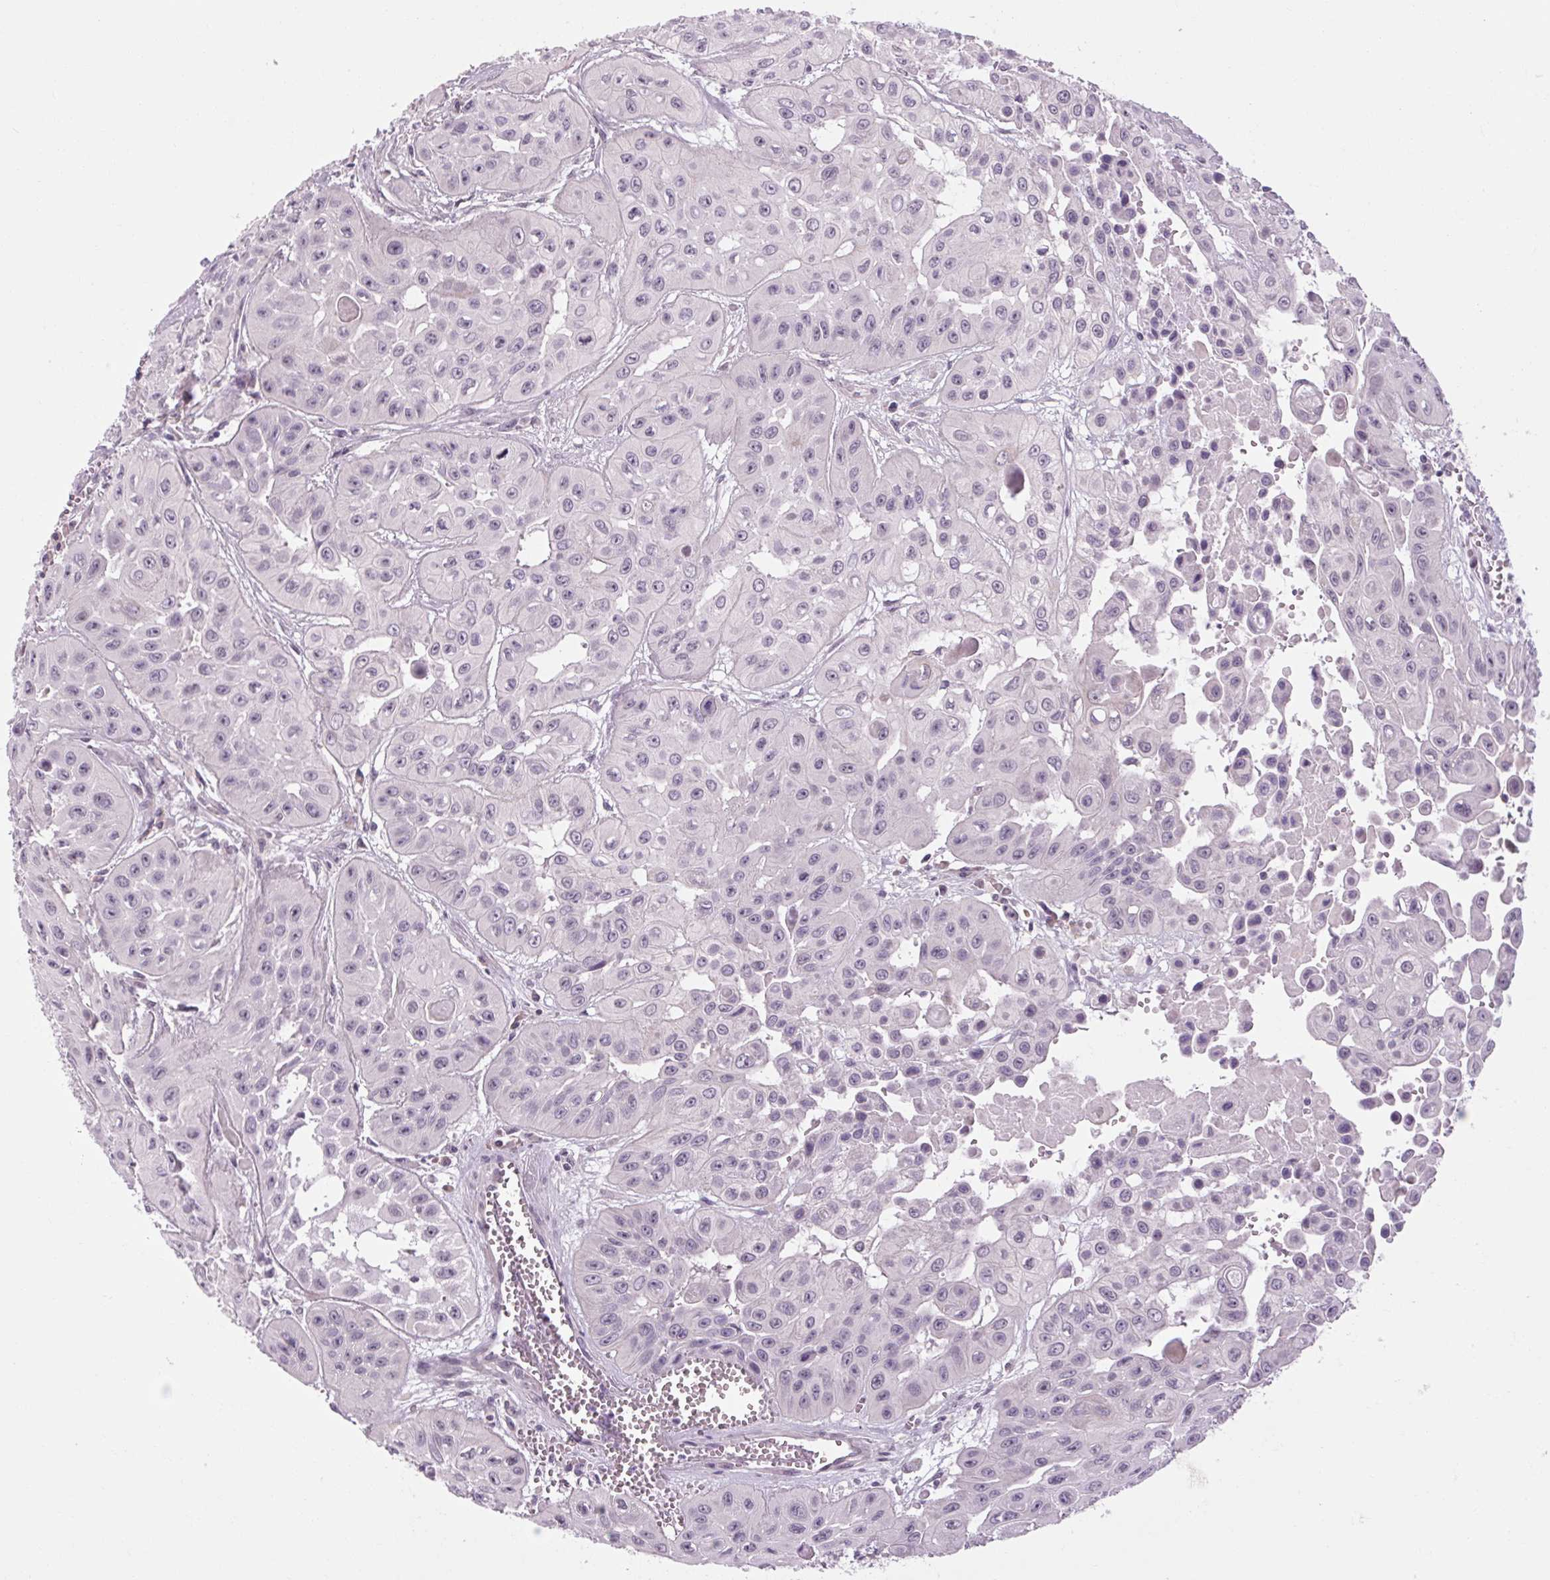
{"staining": {"intensity": "negative", "quantity": "none", "location": "none"}, "tissue": "head and neck cancer", "cell_type": "Tumor cells", "image_type": "cancer", "snomed": [{"axis": "morphology", "description": "Adenocarcinoma, NOS"}, {"axis": "topography", "description": "Head-Neck"}], "caption": "This is an immunohistochemistry histopathology image of human head and neck cancer. There is no positivity in tumor cells.", "gene": "KLHL40", "patient": {"sex": "male", "age": 73}}